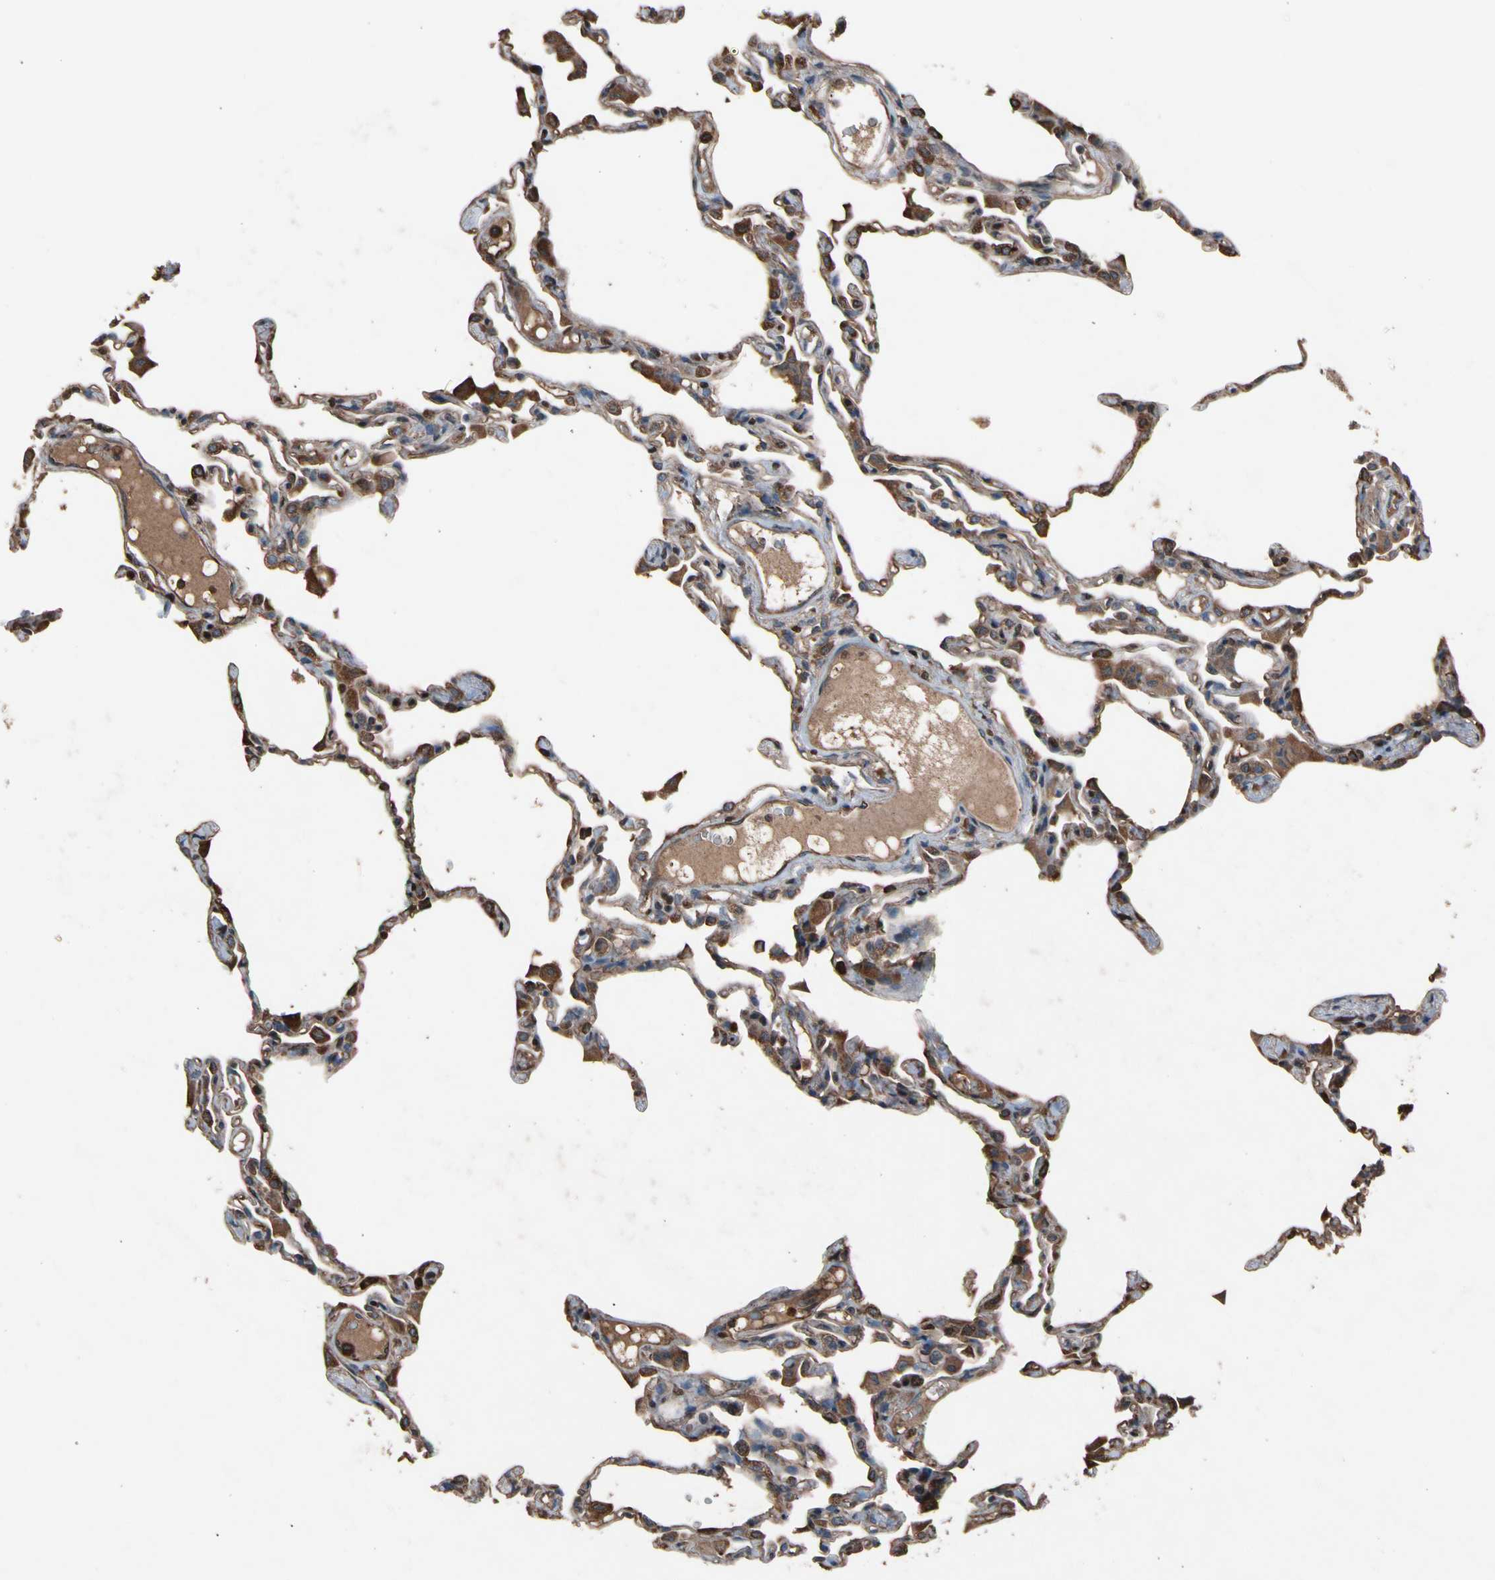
{"staining": {"intensity": "moderate", "quantity": ">75%", "location": "cytoplasmic/membranous,nuclear"}, "tissue": "lung", "cell_type": "Alveolar cells", "image_type": "normal", "snomed": [{"axis": "morphology", "description": "Normal tissue, NOS"}, {"axis": "topography", "description": "Lung"}], "caption": "A brown stain labels moderate cytoplasmic/membranous,nuclear positivity of a protein in alveolar cells of benign human lung. (brown staining indicates protein expression, while blue staining denotes nuclei).", "gene": "PRDX4", "patient": {"sex": "female", "age": 49}}